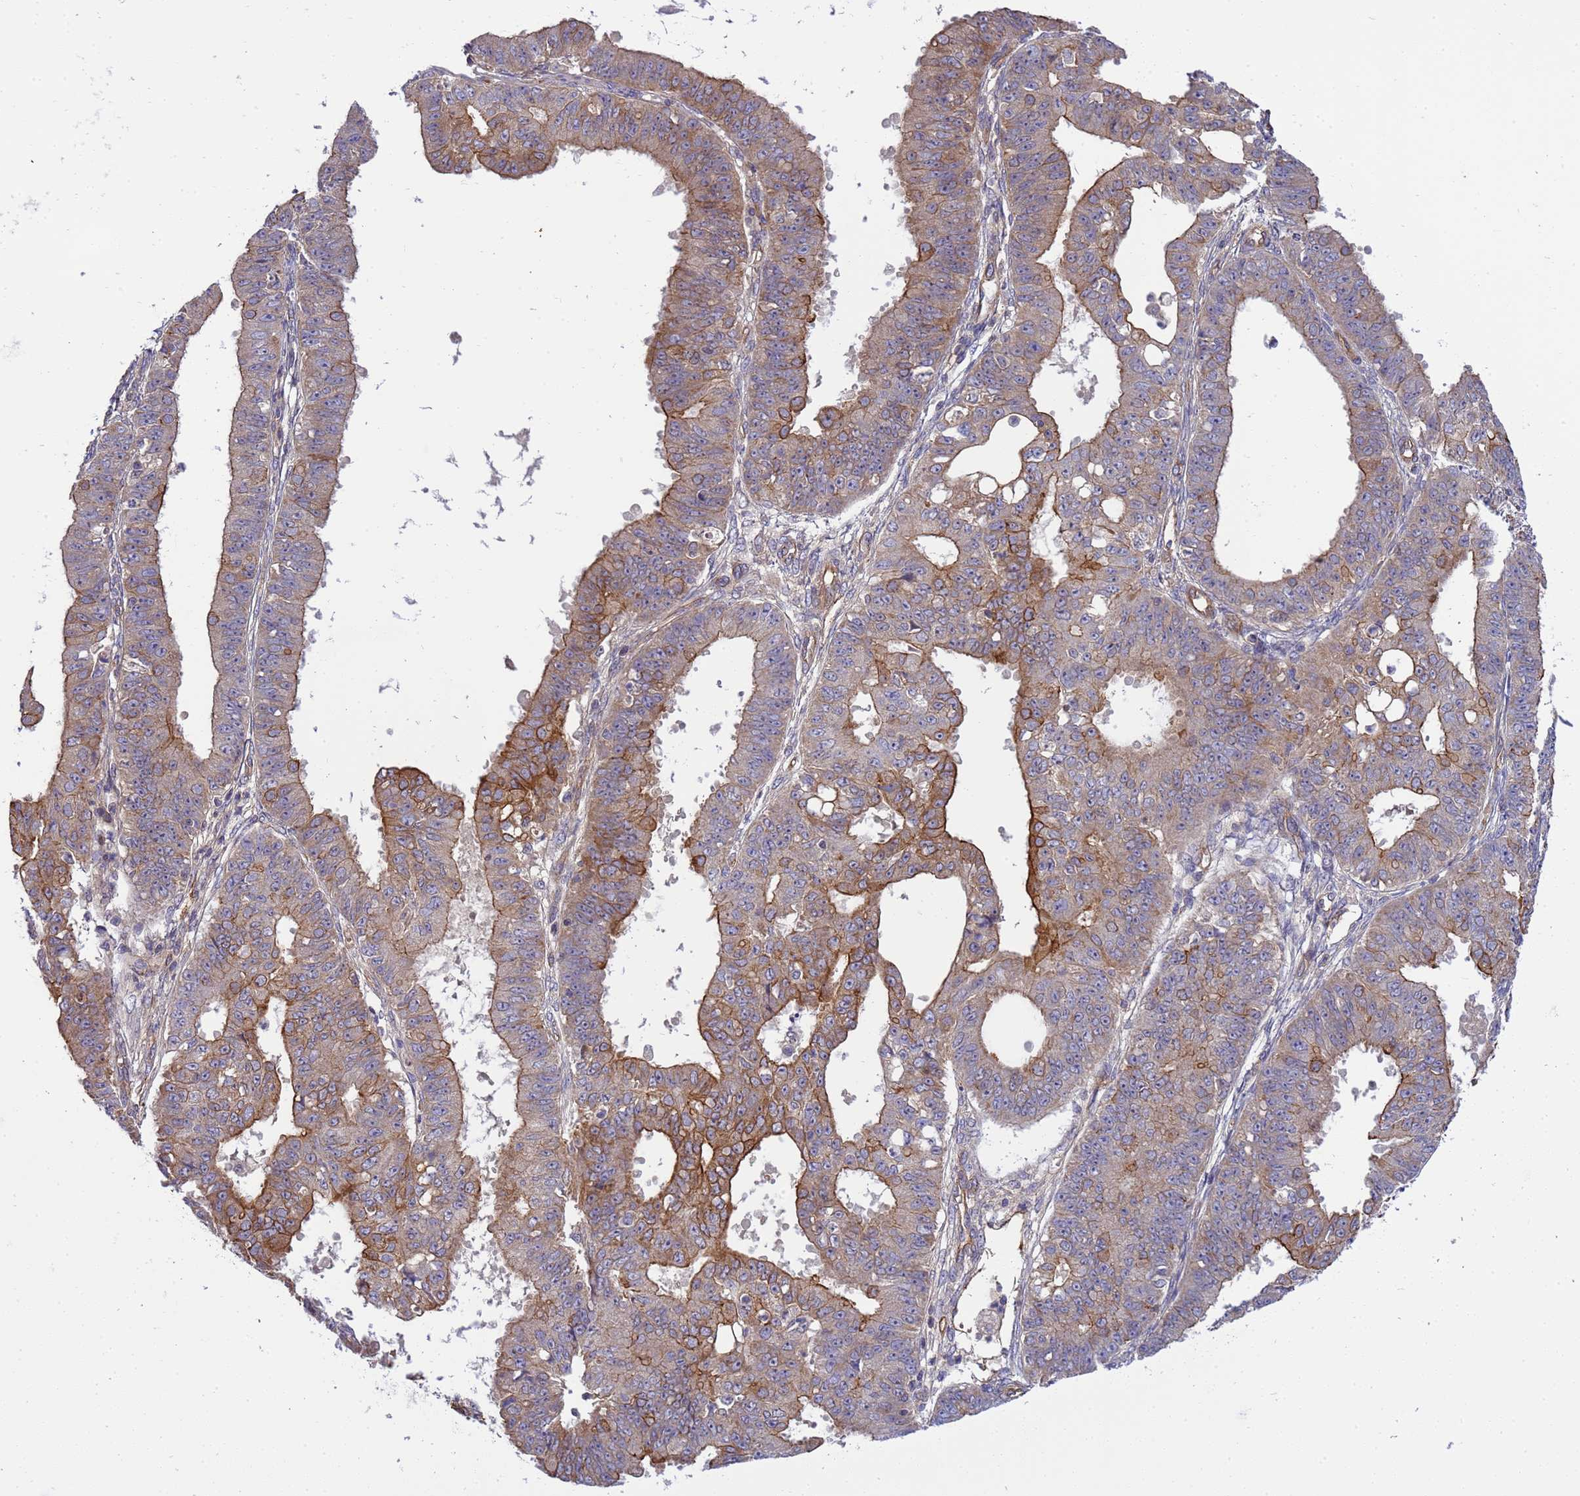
{"staining": {"intensity": "strong", "quantity": "25%-75%", "location": "cytoplasmic/membranous"}, "tissue": "ovarian cancer", "cell_type": "Tumor cells", "image_type": "cancer", "snomed": [{"axis": "morphology", "description": "Carcinoma, endometroid"}, {"axis": "topography", "description": "Appendix"}, {"axis": "topography", "description": "Ovary"}], "caption": "Ovarian endometroid carcinoma stained with DAB IHC shows high levels of strong cytoplasmic/membranous staining in about 25%-75% of tumor cells. The protein of interest is stained brown, and the nuclei are stained in blue (DAB (3,3'-diaminobenzidine) IHC with brightfield microscopy, high magnification).", "gene": "SMCO3", "patient": {"sex": "female", "age": 42}}